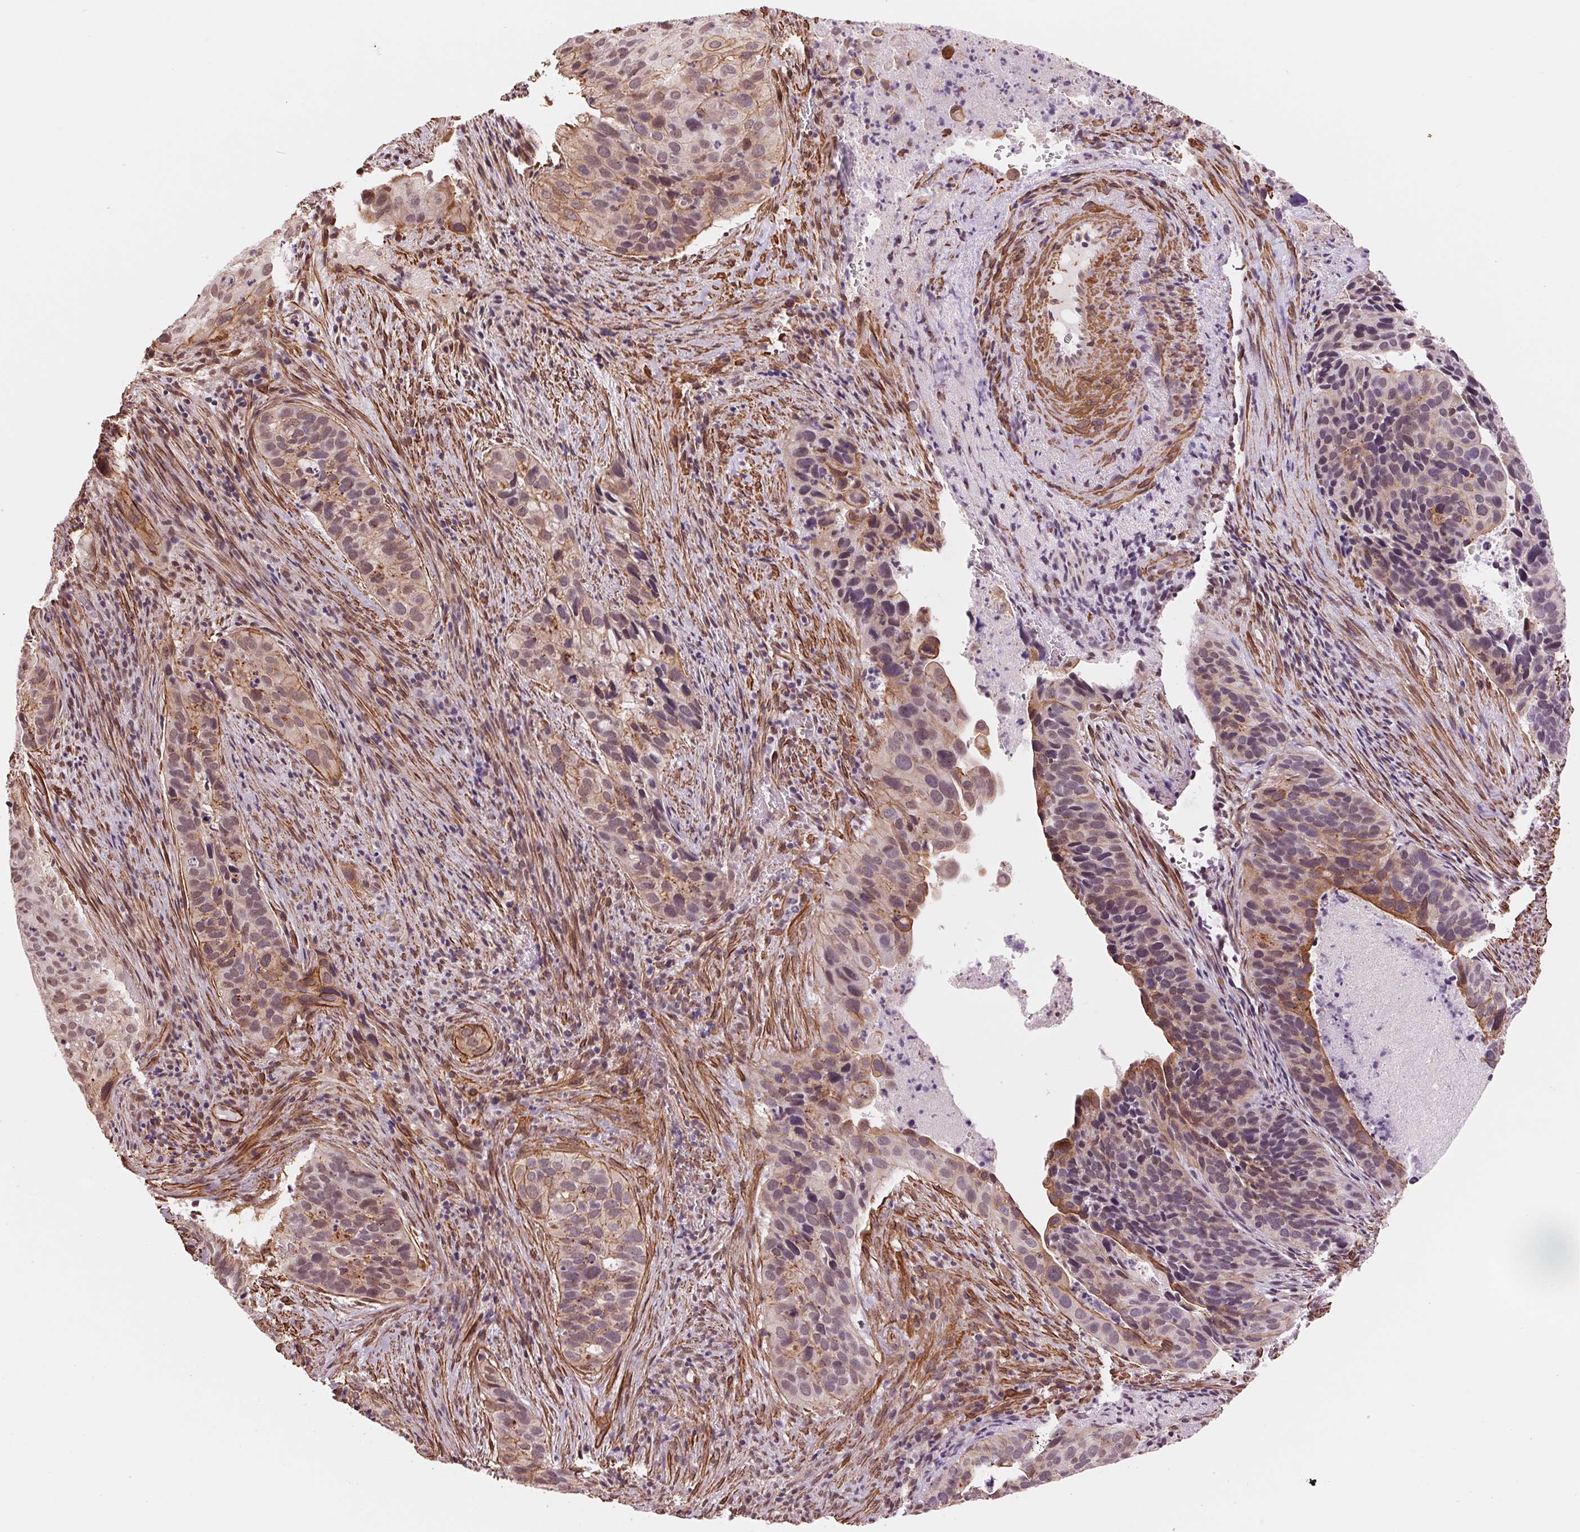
{"staining": {"intensity": "weak", "quantity": "25%-75%", "location": "cytoplasmic/membranous,nuclear"}, "tissue": "cervical cancer", "cell_type": "Tumor cells", "image_type": "cancer", "snomed": [{"axis": "morphology", "description": "Squamous cell carcinoma, NOS"}, {"axis": "topography", "description": "Cervix"}], "caption": "Protein expression analysis of squamous cell carcinoma (cervical) exhibits weak cytoplasmic/membranous and nuclear expression in about 25%-75% of tumor cells.", "gene": "BCAT1", "patient": {"sex": "female", "age": 38}}